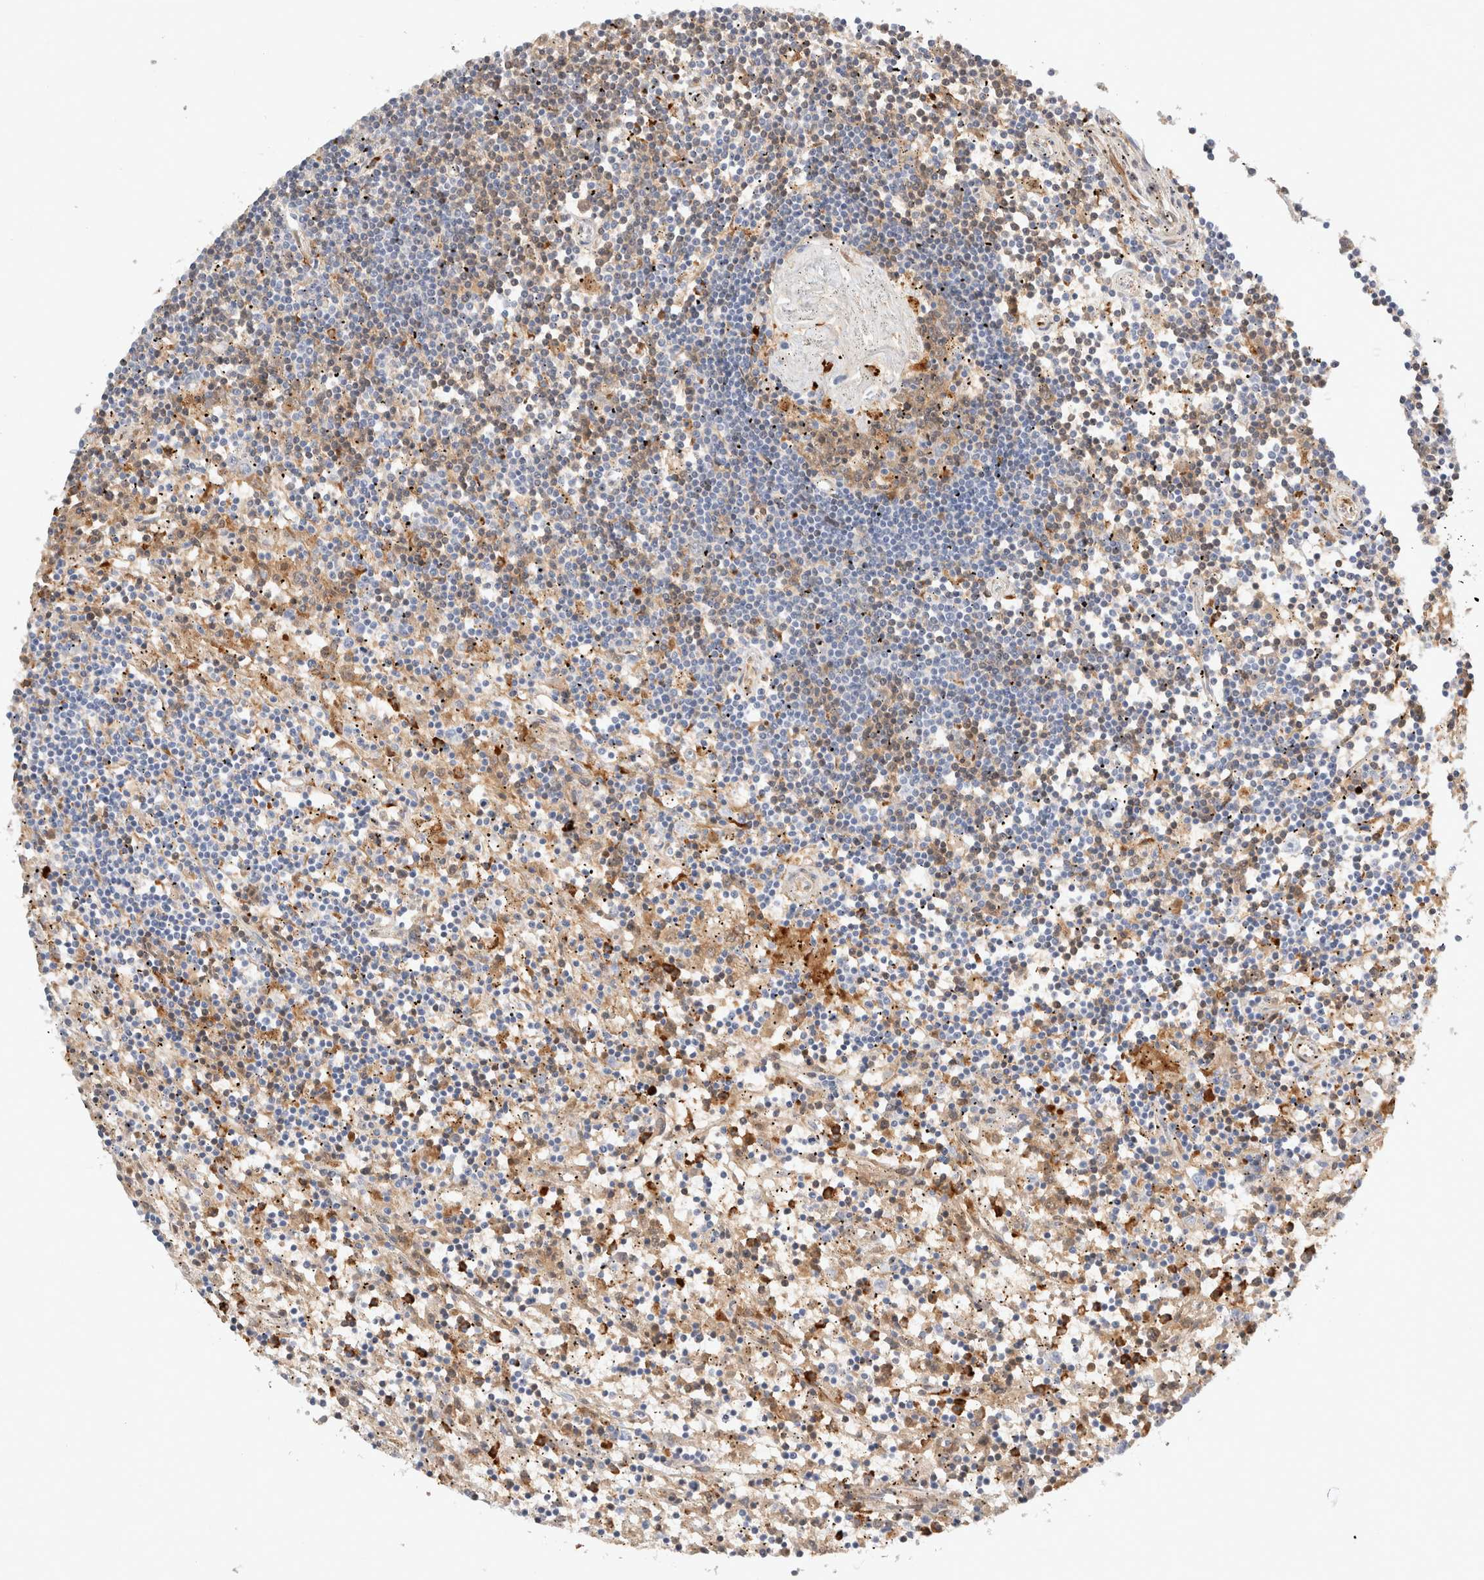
{"staining": {"intensity": "negative", "quantity": "none", "location": "none"}, "tissue": "lymphoma", "cell_type": "Tumor cells", "image_type": "cancer", "snomed": [{"axis": "morphology", "description": "Malignant lymphoma, non-Hodgkin's type, Low grade"}, {"axis": "topography", "description": "Spleen"}], "caption": "High magnification brightfield microscopy of malignant lymphoma, non-Hodgkin's type (low-grade) stained with DAB (brown) and counterstained with hematoxylin (blue): tumor cells show no significant positivity.", "gene": "FGL2", "patient": {"sex": "male", "age": 76}}